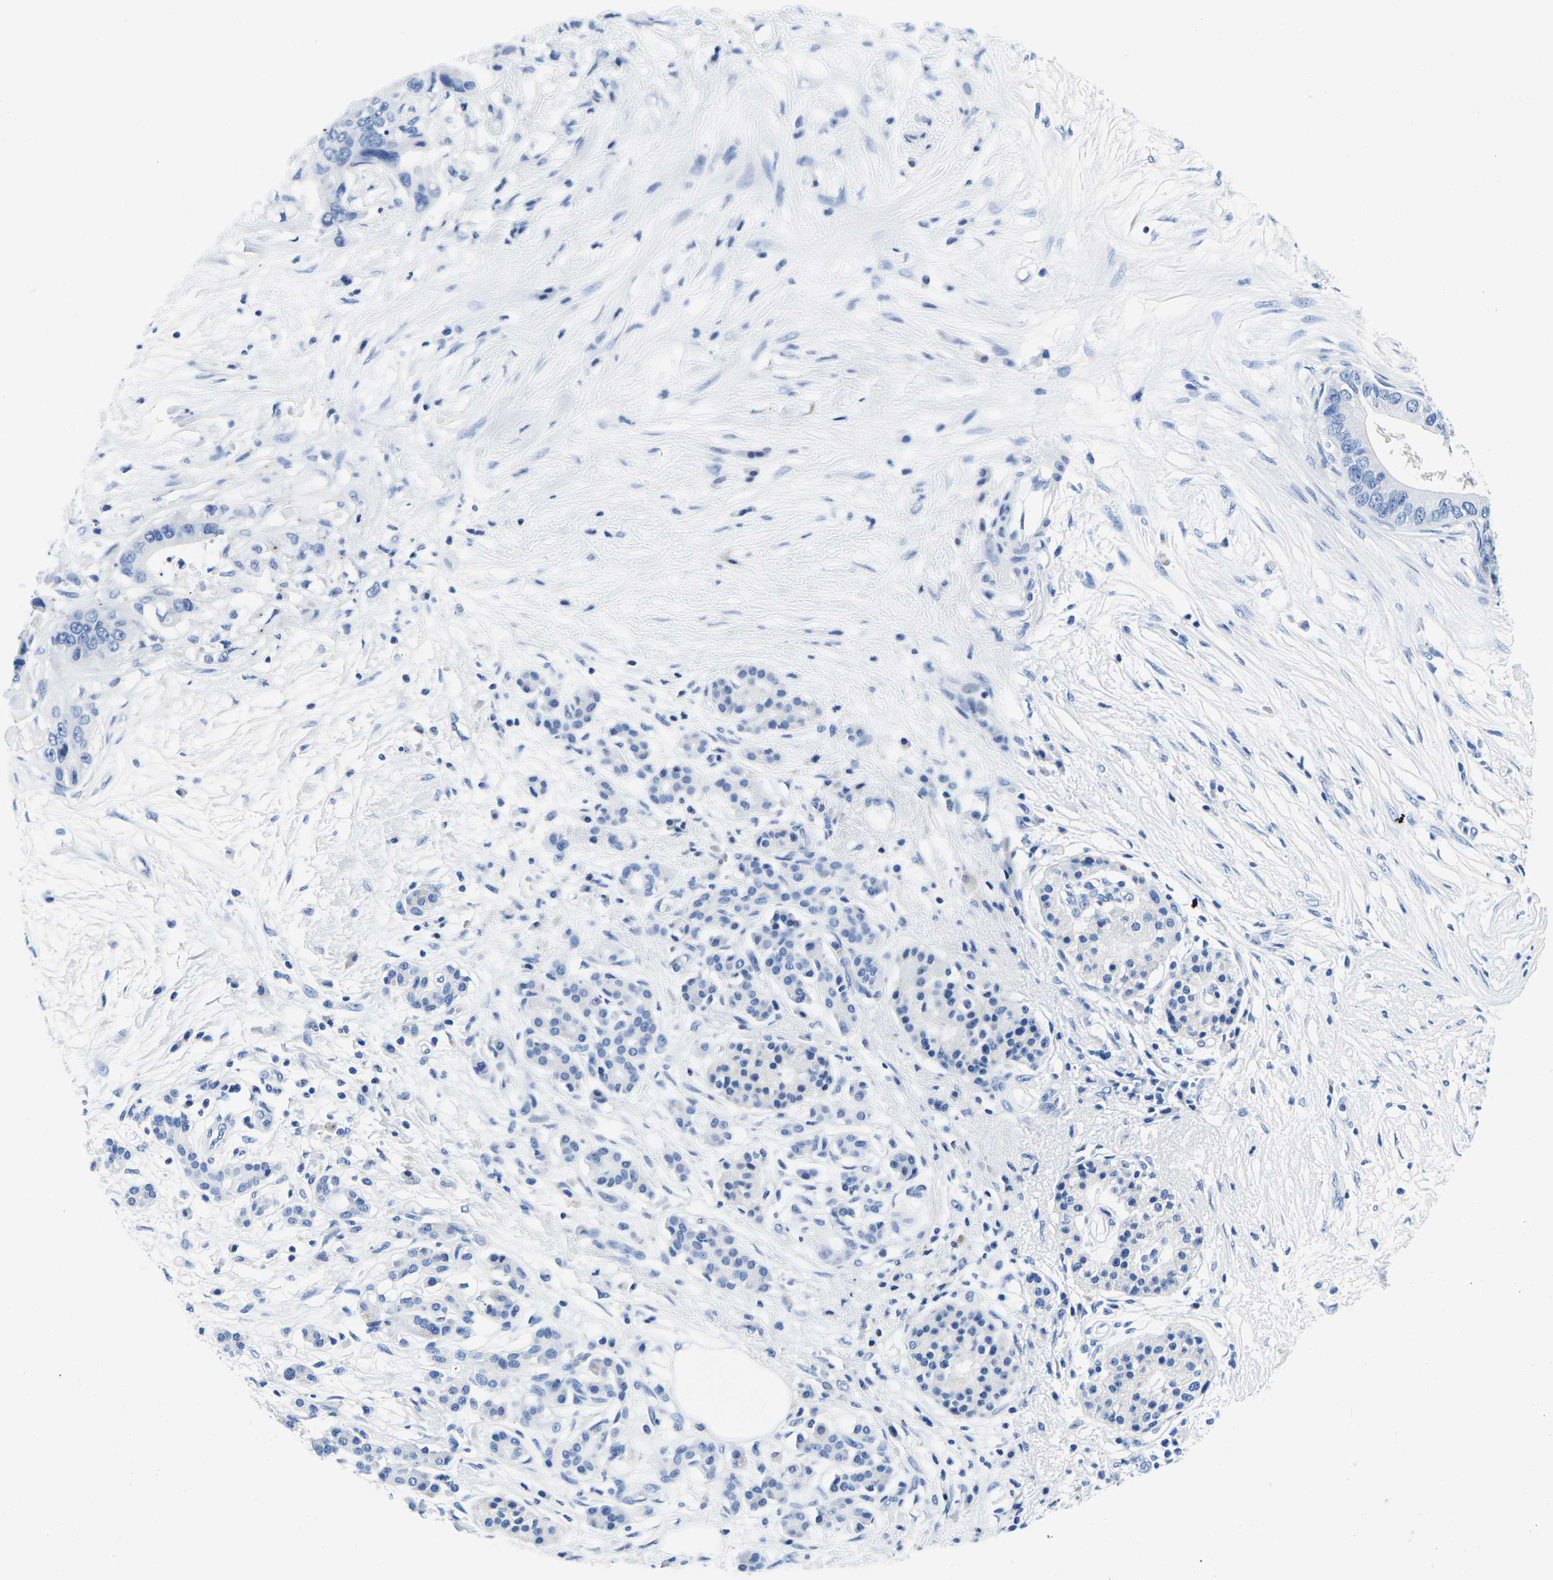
{"staining": {"intensity": "negative", "quantity": "none", "location": "none"}, "tissue": "pancreatic cancer", "cell_type": "Tumor cells", "image_type": "cancer", "snomed": [{"axis": "morphology", "description": "Adenocarcinoma, NOS"}, {"axis": "topography", "description": "Pancreas"}], "caption": "Photomicrograph shows no significant protein positivity in tumor cells of adenocarcinoma (pancreatic). (DAB (3,3'-diaminobenzidine) immunohistochemistry (IHC) visualized using brightfield microscopy, high magnification).", "gene": "CYP1A2", "patient": {"sex": "male", "age": 77}}